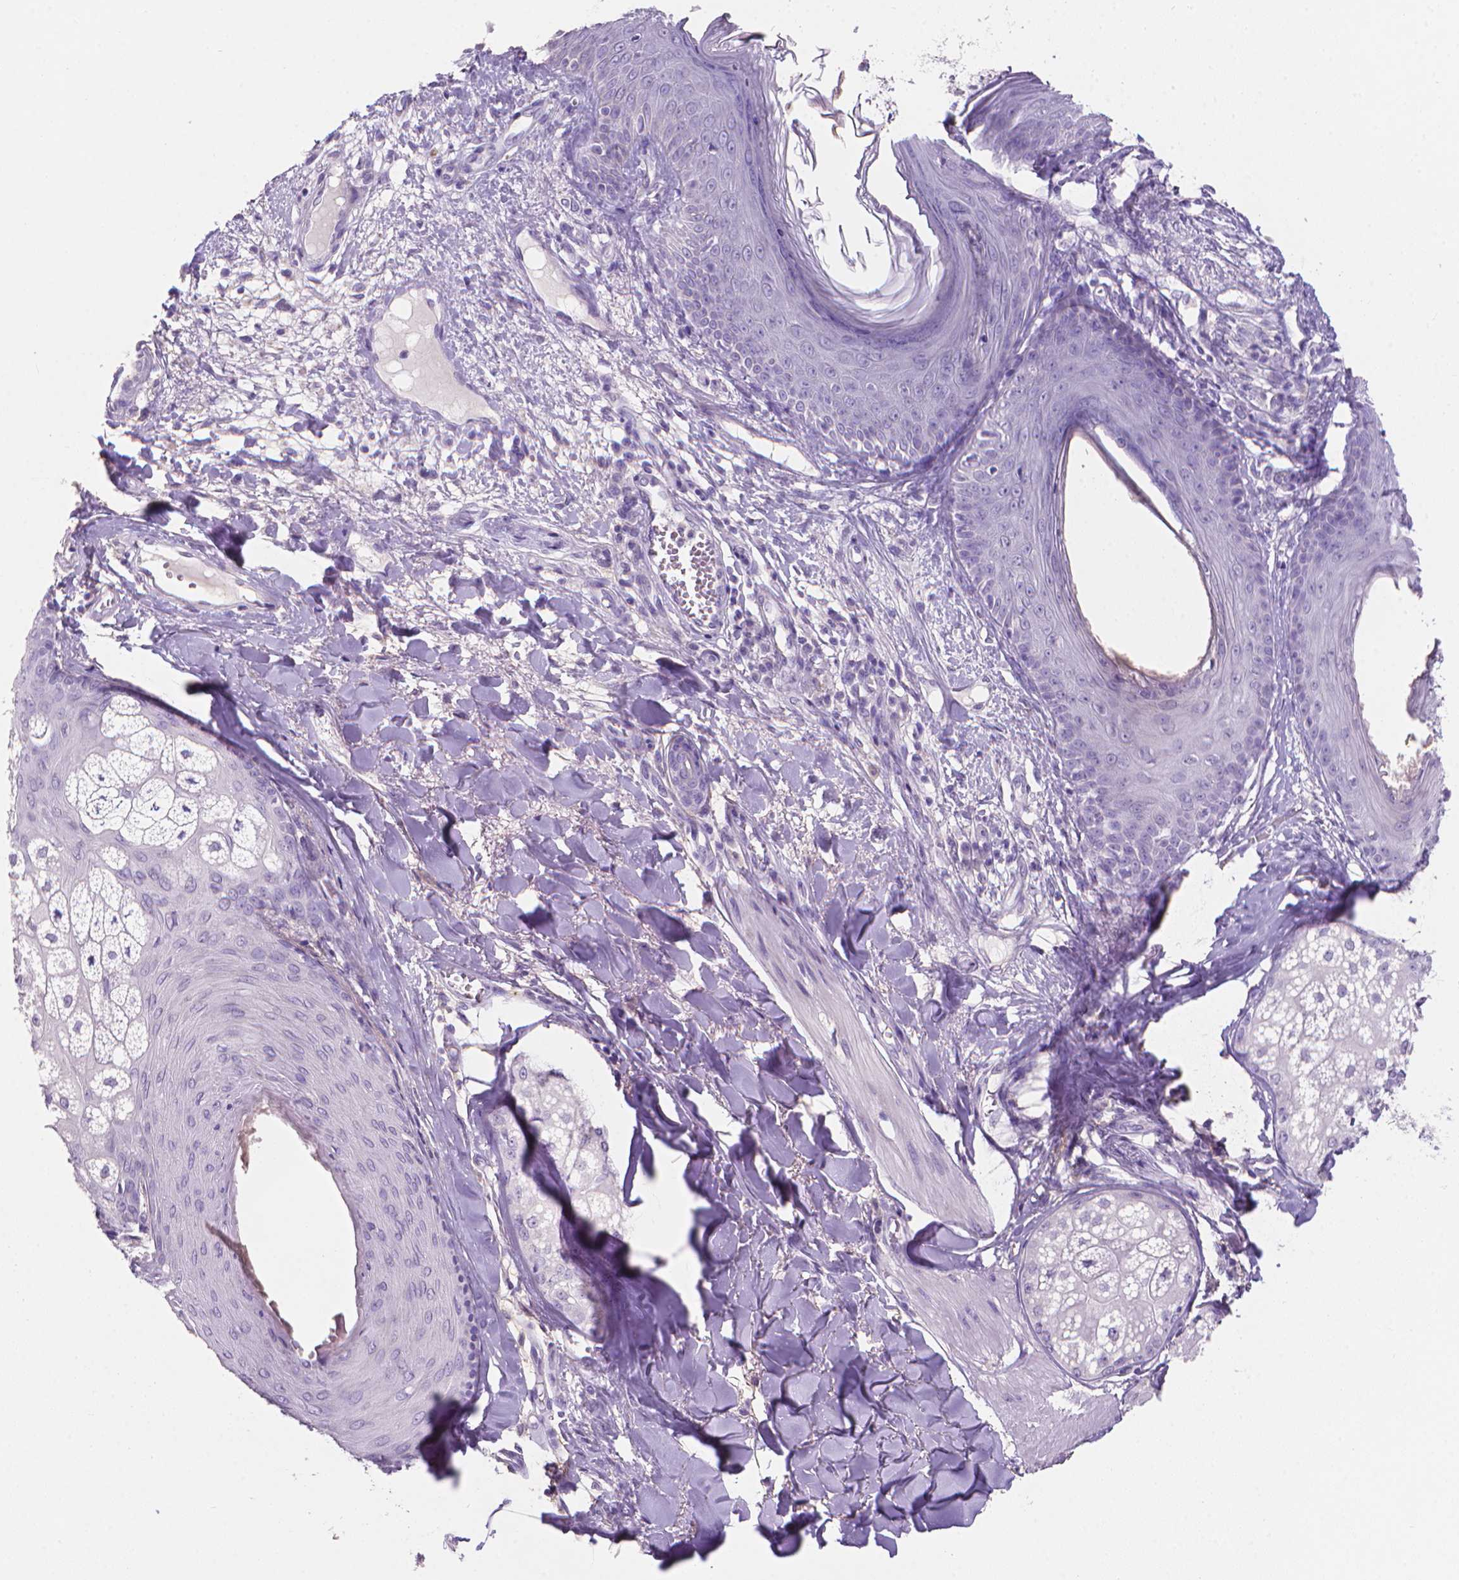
{"staining": {"intensity": "negative", "quantity": "none", "location": "none"}, "tissue": "skin cancer", "cell_type": "Tumor cells", "image_type": "cancer", "snomed": [{"axis": "morphology", "description": "Basal cell carcinoma"}, {"axis": "topography", "description": "Skin"}], "caption": "This is an IHC histopathology image of human skin basal cell carcinoma. There is no expression in tumor cells.", "gene": "XPNPEP2", "patient": {"sex": "female", "age": 69}}